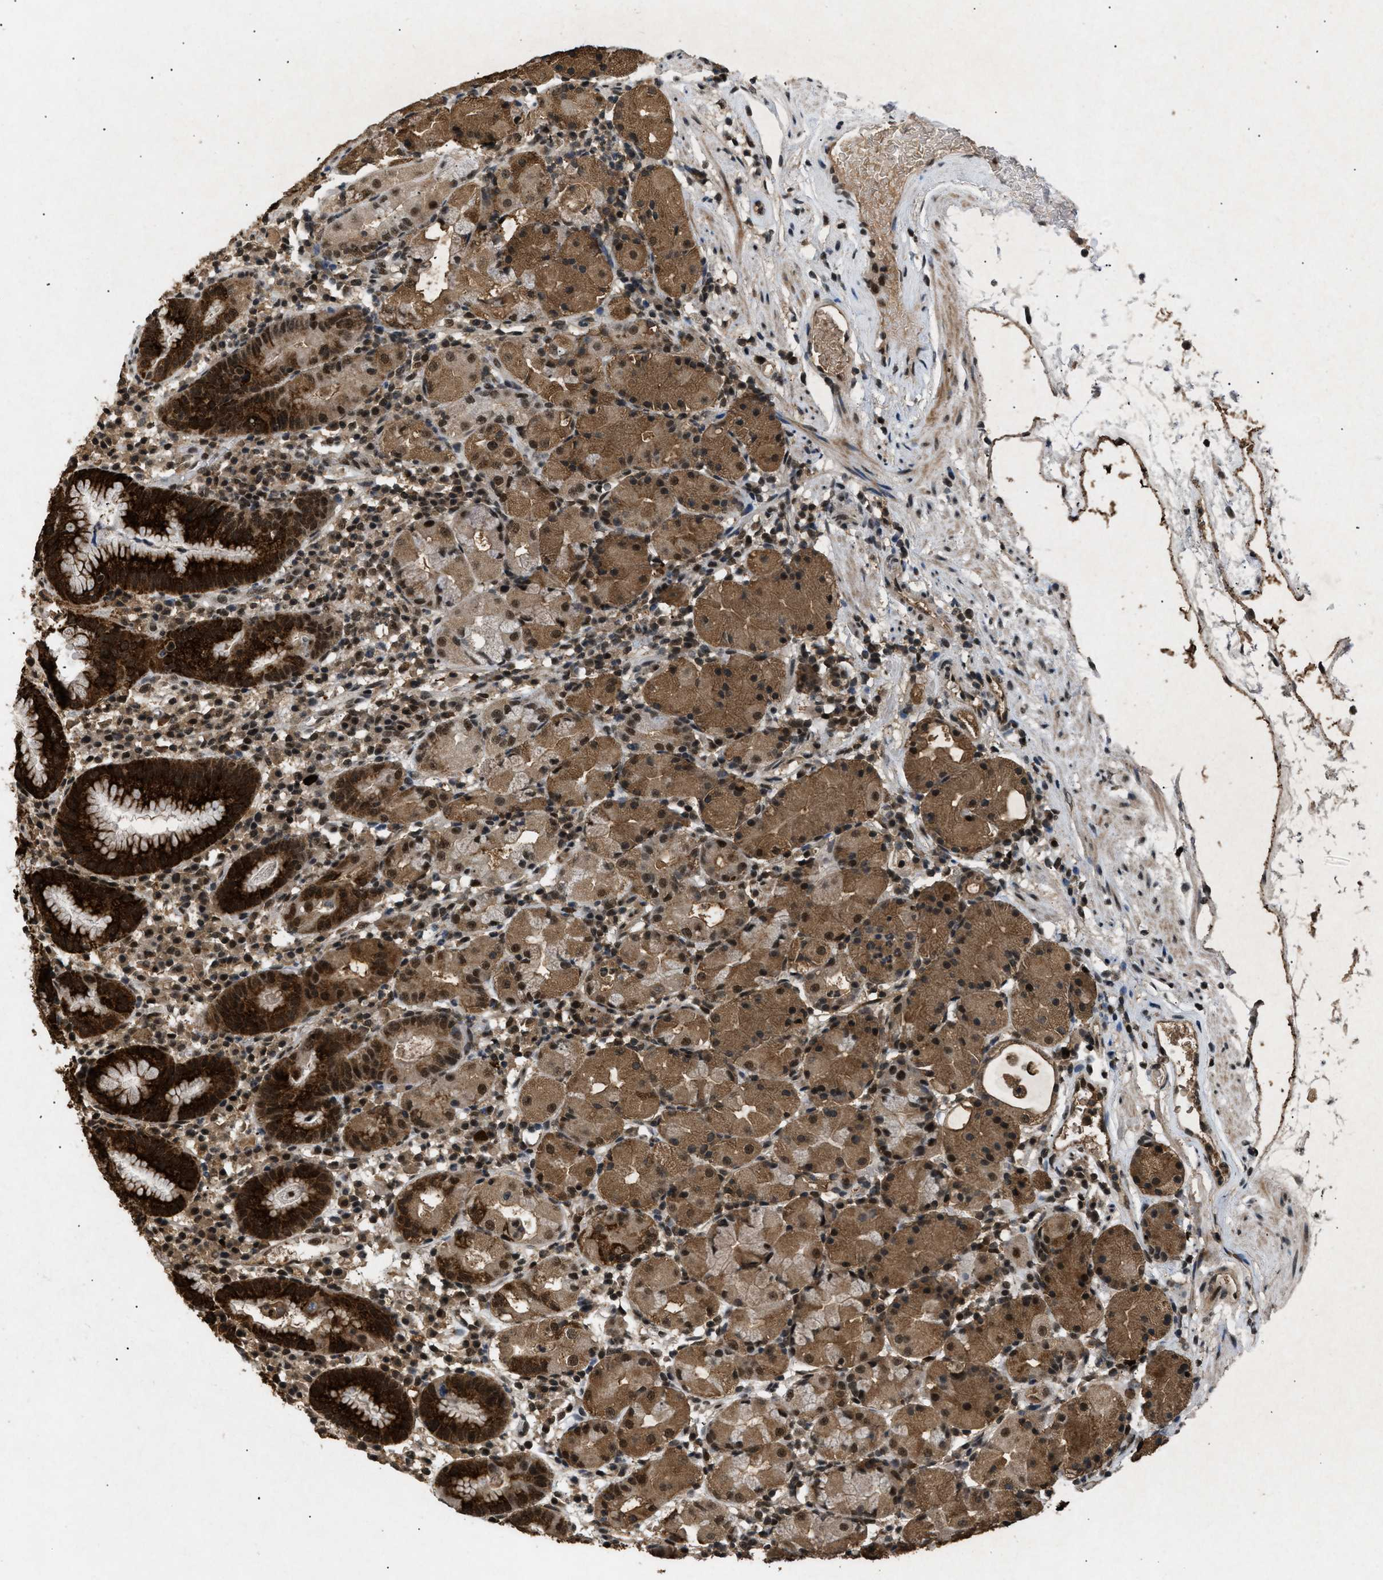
{"staining": {"intensity": "strong", "quantity": ">75%", "location": "cytoplasmic/membranous,nuclear"}, "tissue": "stomach", "cell_type": "Glandular cells", "image_type": "normal", "snomed": [{"axis": "morphology", "description": "Normal tissue, NOS"}, {"axis": "topography", "description": "Stomach"}, {"axis": "topography", "description": "Stomach, lower"}], "caption": "High-magnification brightfield microscopy of benign stomach stained with DAB (3,3'-diaminobenzidine) (brown) and counterstained with hematoxylin (blue). glandular cells exhibit strong cytoplasmic/membranous,nuclear expression is identified in approximately>75% of cells. Immunohistochemistry stains the protein of interest in brown and the nuclei are stained blue.", "gene": "RBM5", "patient": {"sex": "female", "age": 75}}